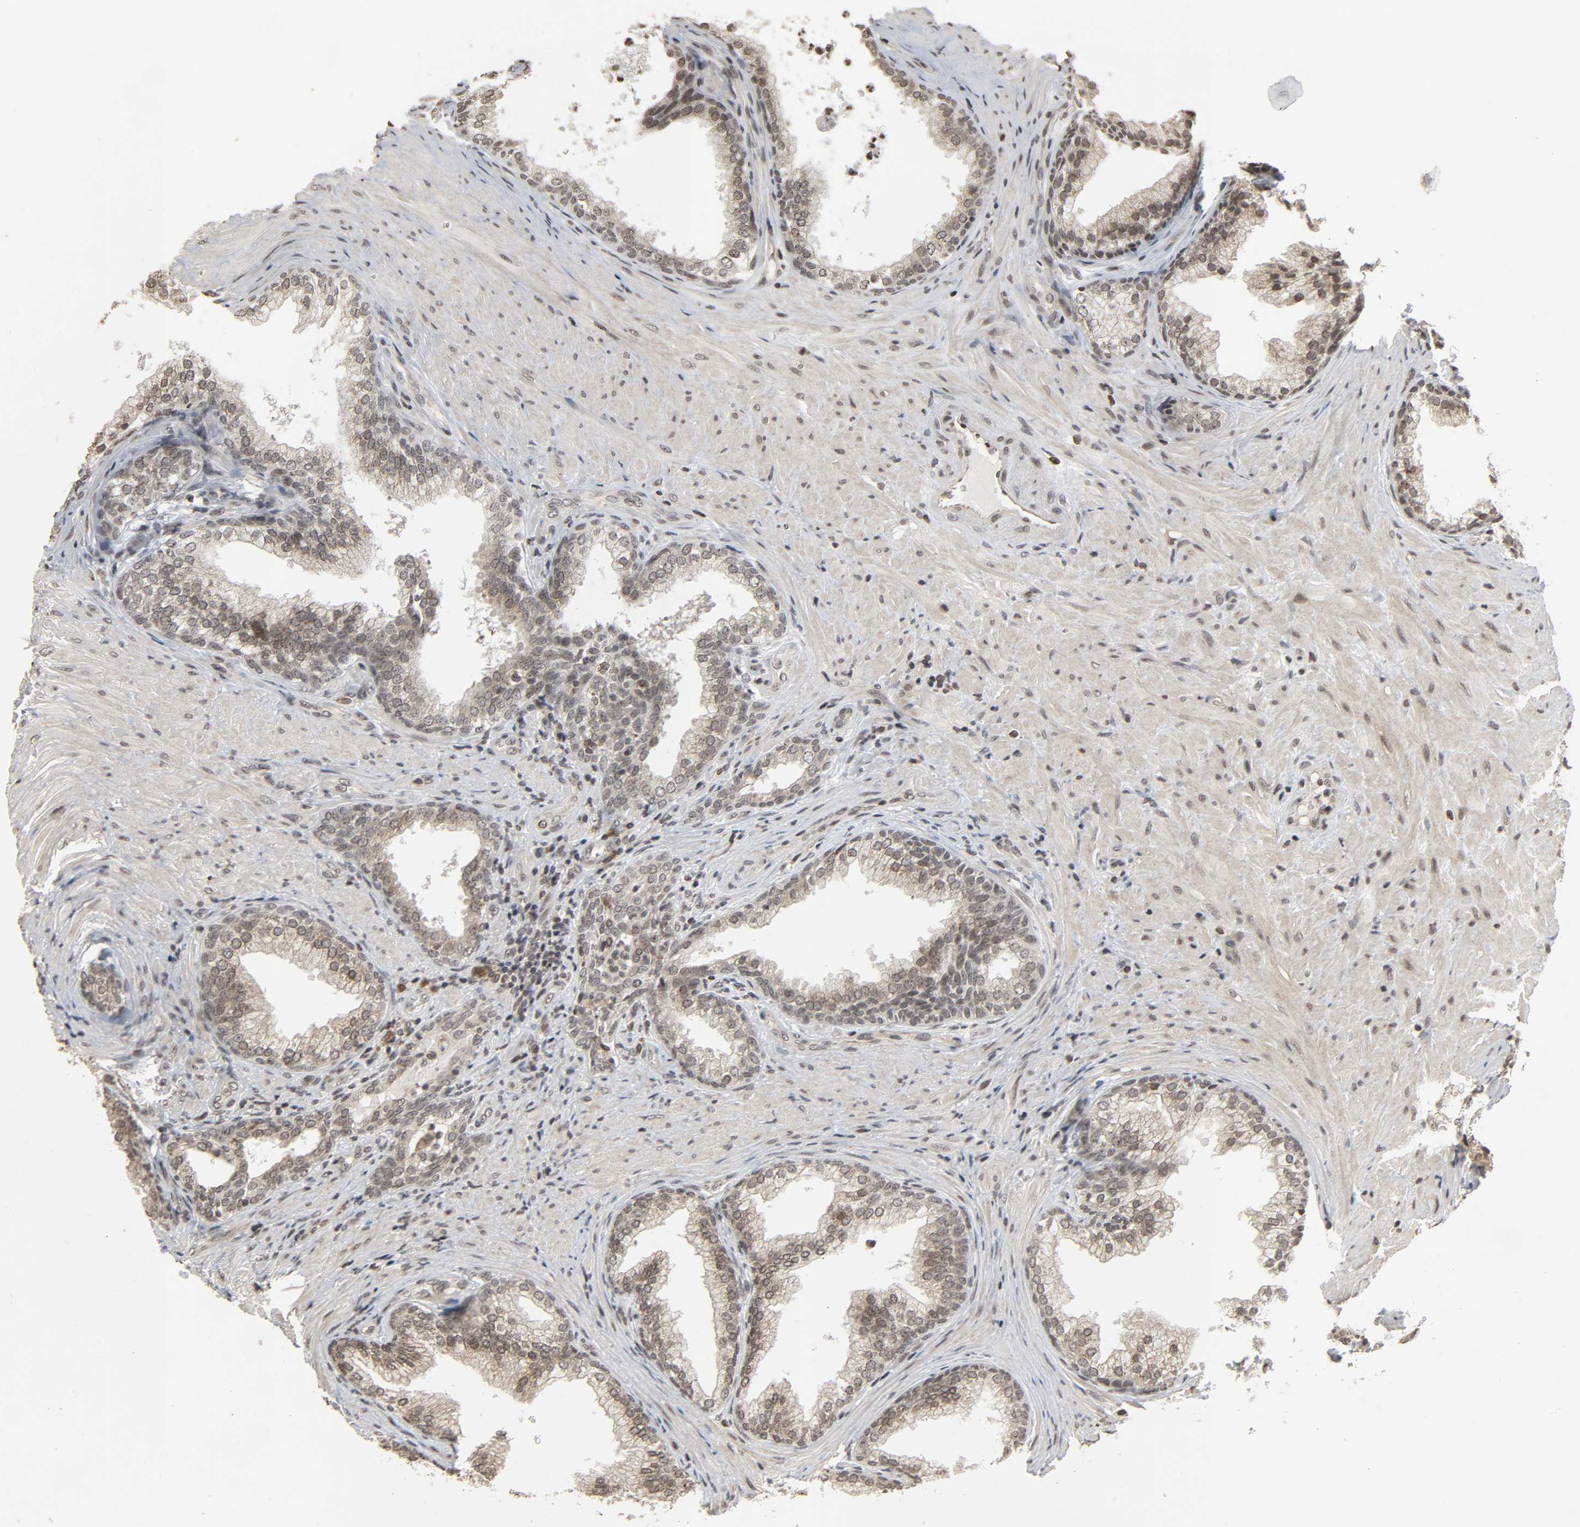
{"staining": {"intensity": "weak", "quantity": "<25%", "location": "nuclear"}, "tissue": "prostate", "cell_type": "Glandular cells", "image_type": "normal", "snomed": [{"axis": "morphology", "description": "Normal tissue, NOS"}, {"axis": "topography", "description": "Prostate"}], "caption": "A high-resolution photomicrograph shows immunohistochemistry staining of unremarkable prostate, which demonstrates no significant expression in glandular cells. The staining is performed using DAB brown chromogen with nuclei counter-stained in using hematoxylin.", "gene": "XRCC1", "patient": {"sex": "male", "age": 76}}